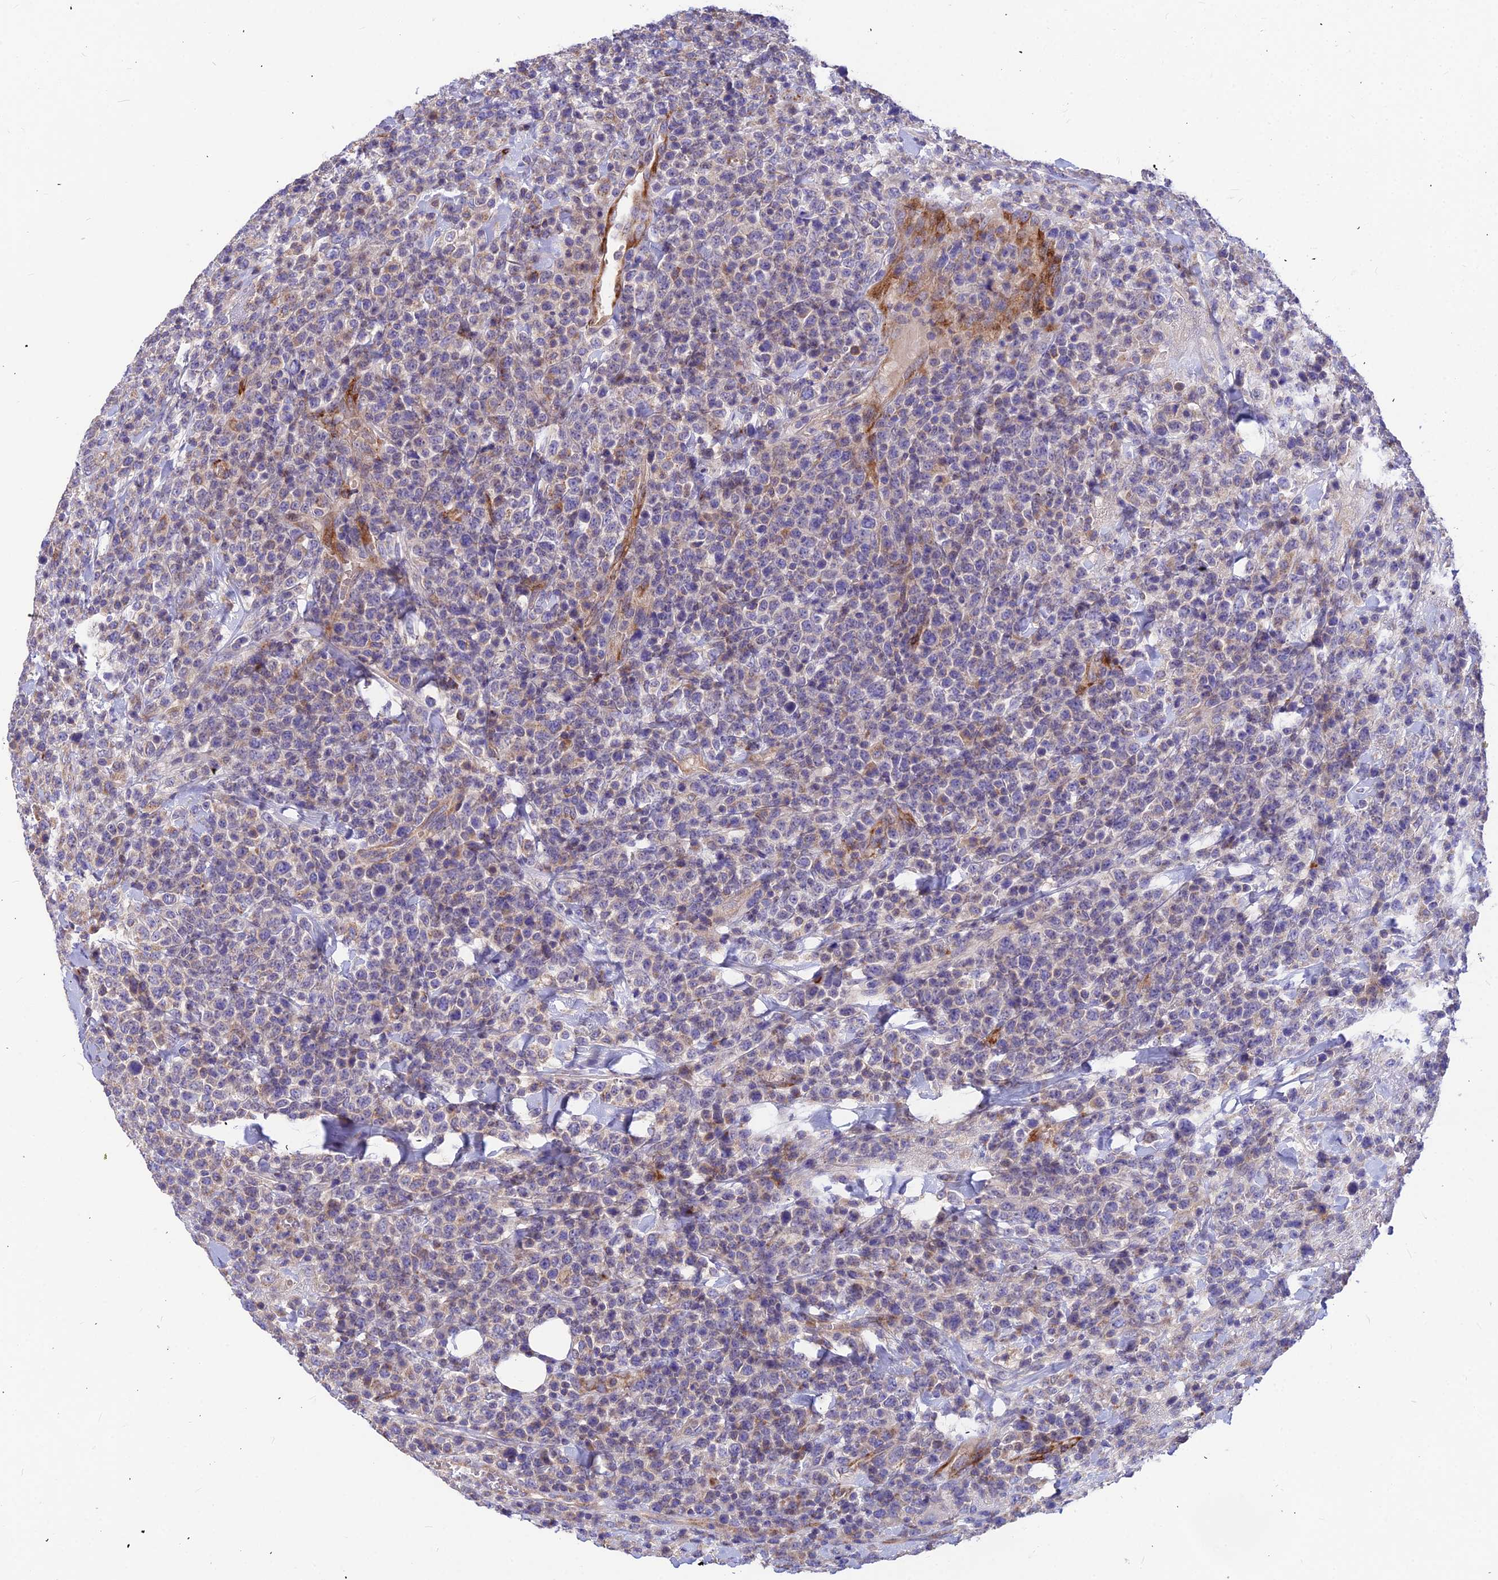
{"staining": {"intensity": "negative", "quantity": "none", "location": "none"}, "tissue": "lymphoma", "cell_type": "Tumor cells", "image_type": "cancer", "snomed": [{"axis": "morphology", "description": "Malignant lymphoma, non-Hodgkin's type, High grade"}, {"axis": "topography", "description": "Colon"}], "caption": "The immunohistochemistry (IHC) image has no significant staining in tumor cells of high-grade malignant lymphoma, non-Hodgkin's type tissue.", "gene": "ASPHD1", "patient": {"sex": "female", "age": 53}}